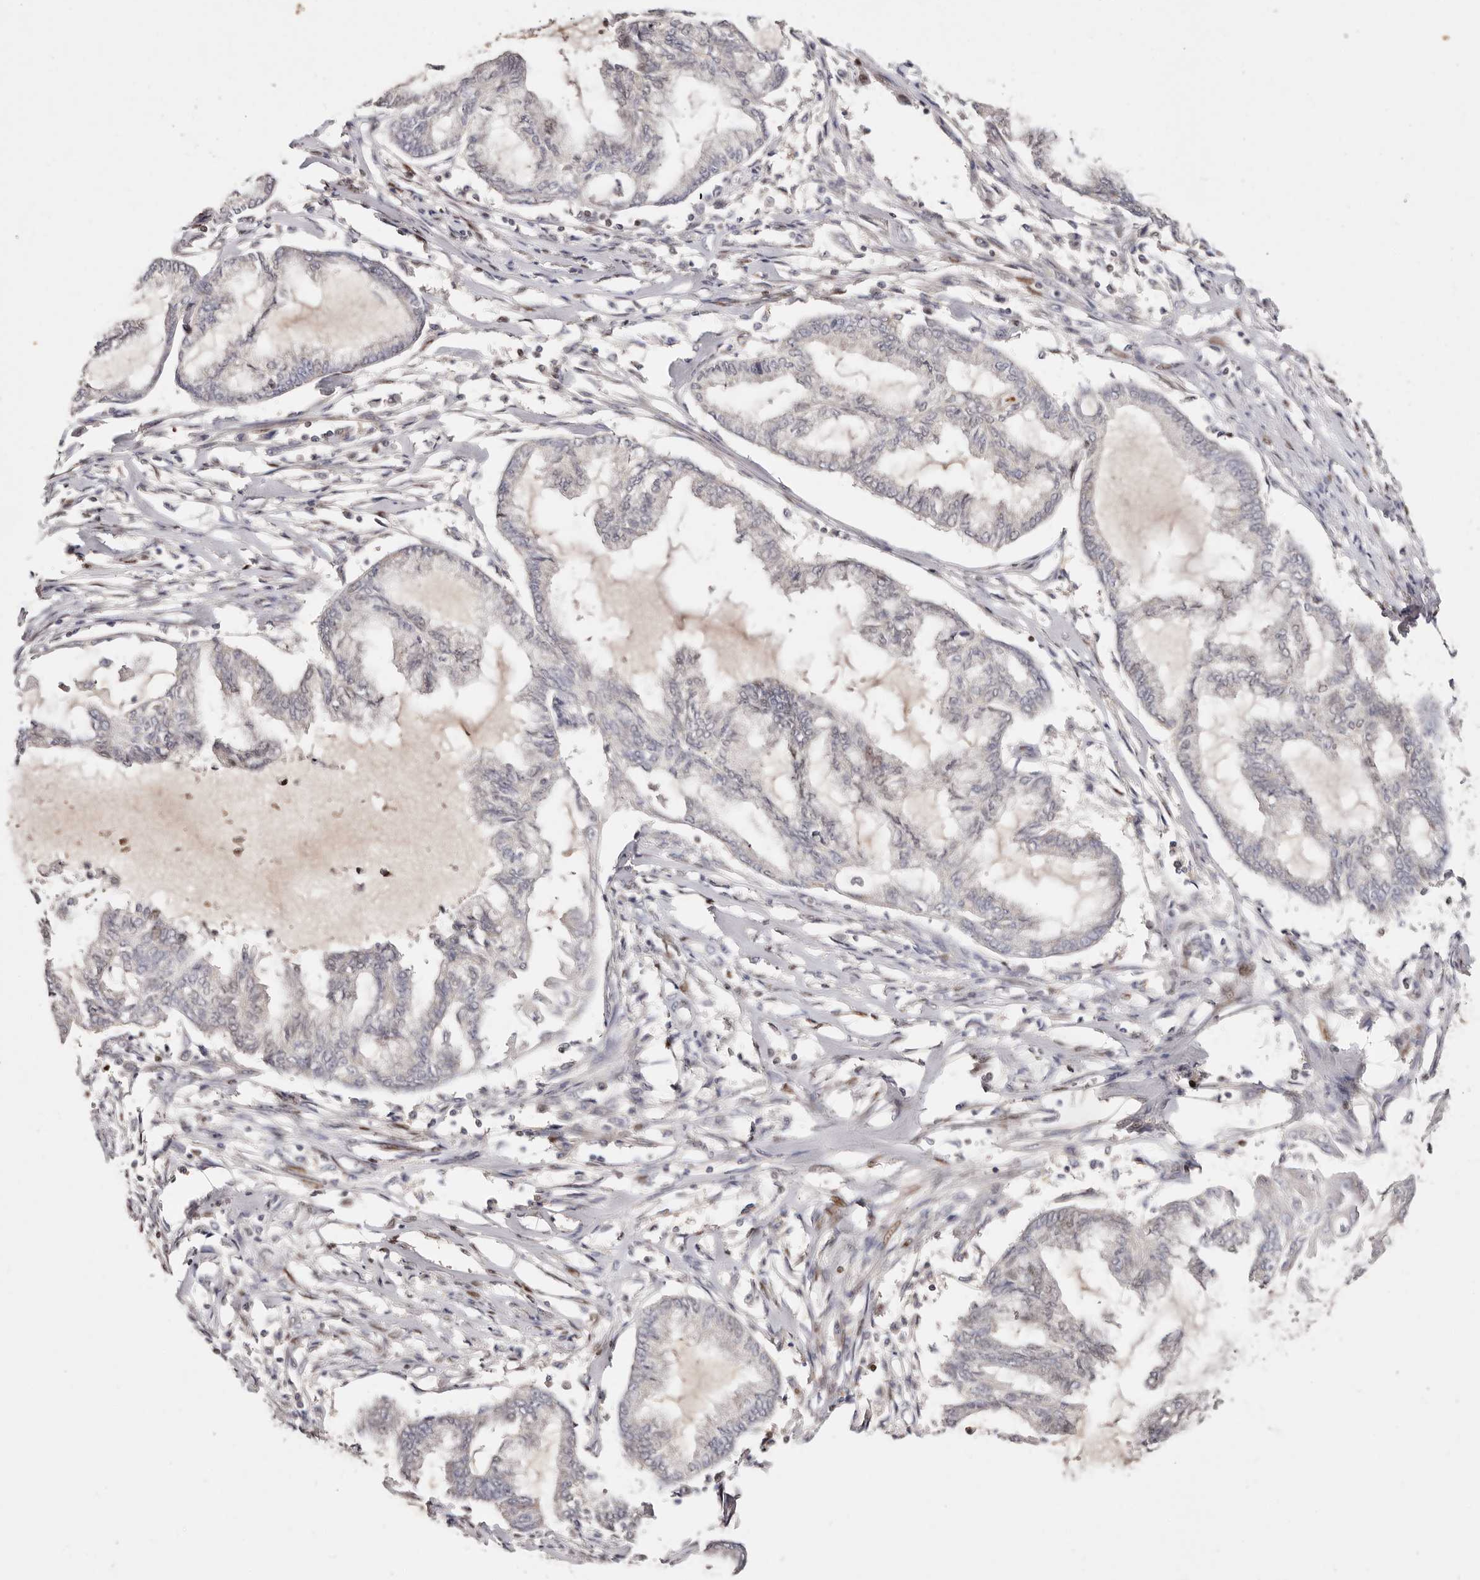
{"staining": {"intensity": "negative", "quantity": "none", "location": "none"}, "tissue": "endometrial cancer", "cell_type": "Tumor cells", "image_type": "cancer", "snomed": [{"axis": "morphology", "description": "Adenocarcinoma, NOS"}, {"axis": "topography", "description": "Endometrium"}], "caption": "Photomicrograph shows no protein positivity in tumor cells of endometrial cancer (adenocarcinoma) tissue. Nuclei are stained in blue.", "gene": "IQGAP3", "patient": {"sex": "female", "age": 86}}